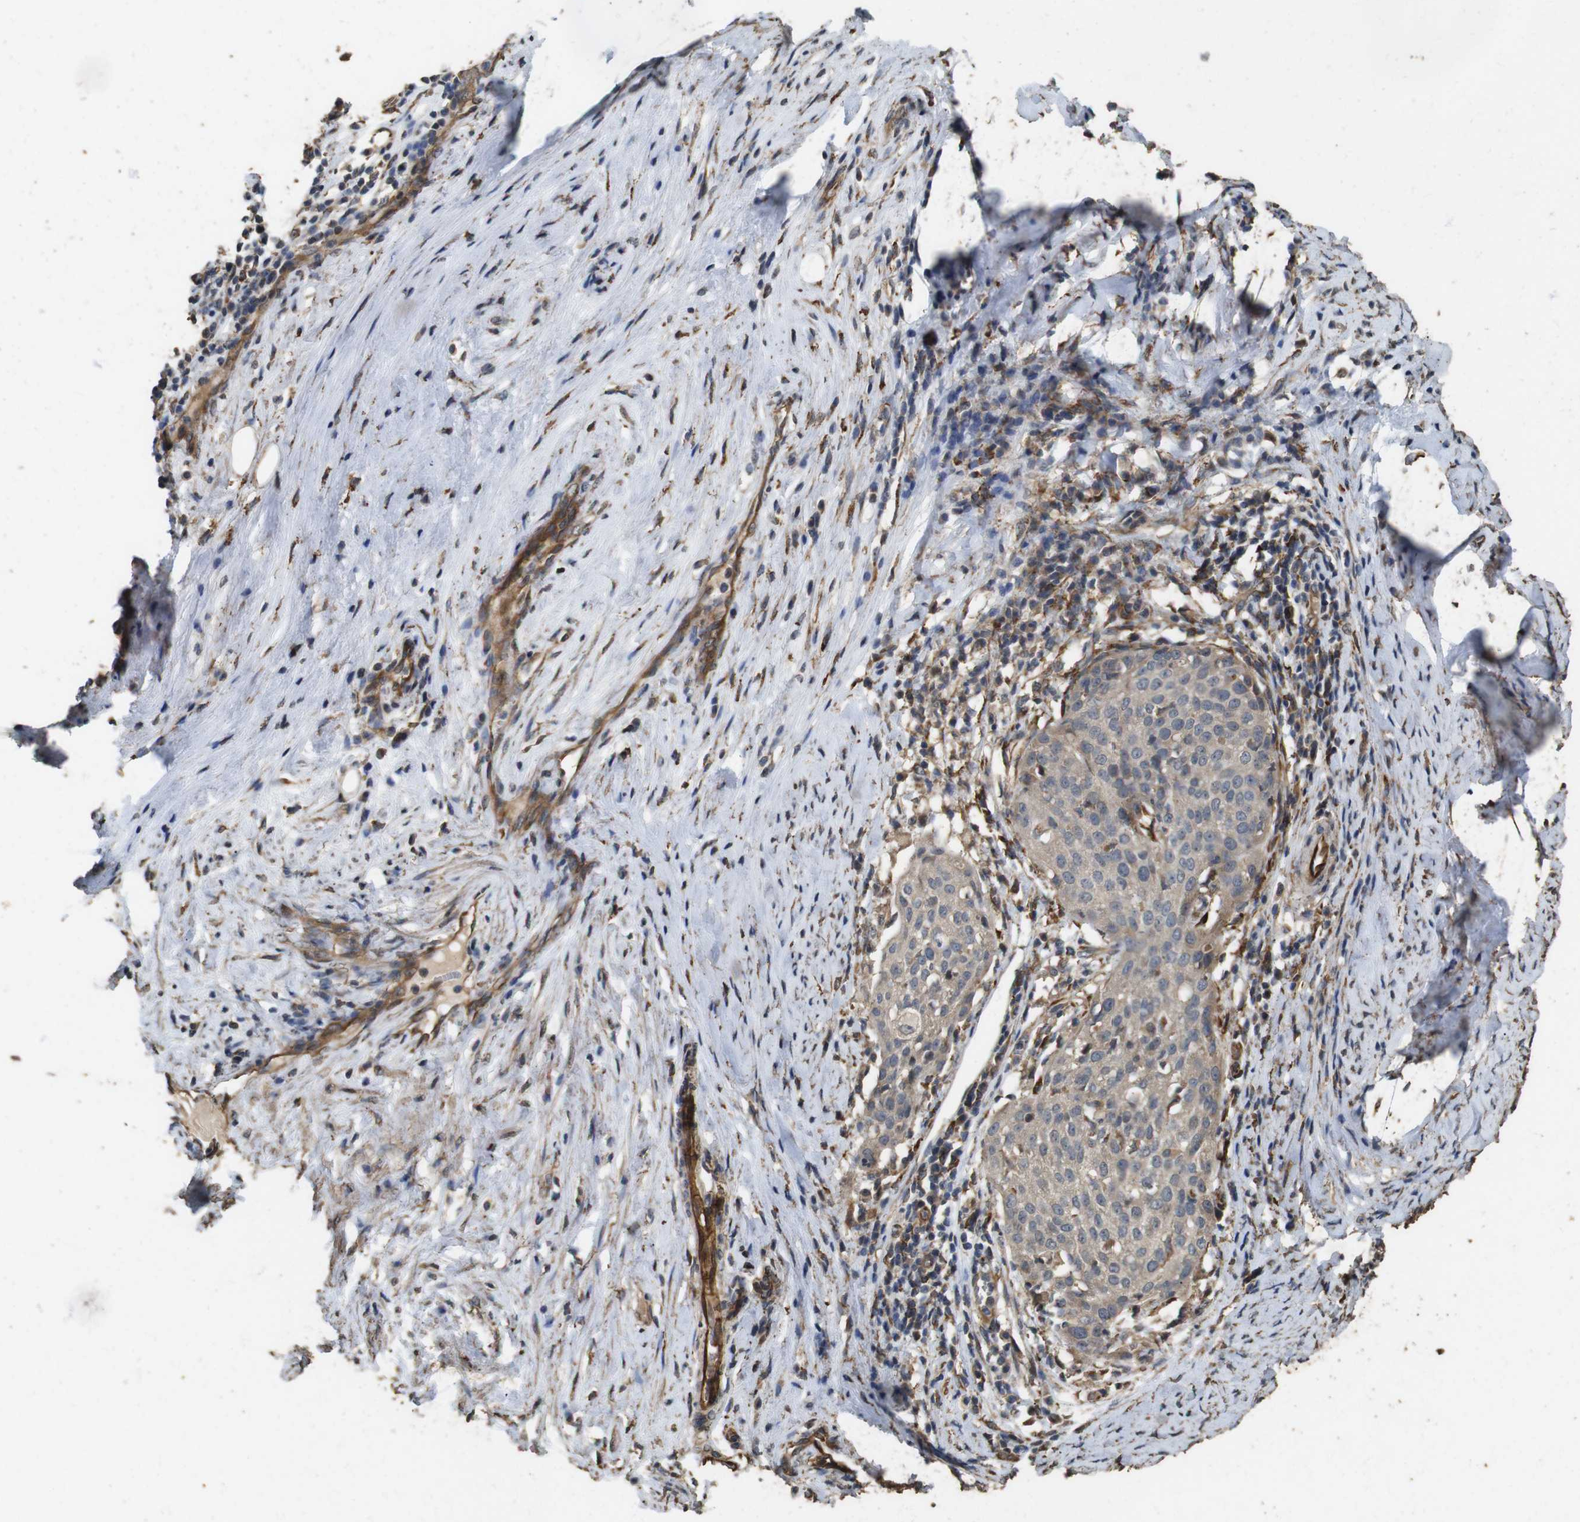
{"staining": {"intensity": "weak", "quantity": ">75%", "location": "cytoplasmic/membranous"}, "tissue": "cervical cancer", "cell_type": "Tumor cells", "image_type": "cancer", "snomed": [{"axis": "morphology", "description": "Squamous cell carcinoma, NOS"}, {"axis": "topography", "description": "Cervix"}], "caption": "Squamous cell carcinoma (cervical) stained for a protein displays weak cytoplasmic/membranous positivity in tumor cells.", "gene": "CNPY4", "patient": {"sex": "female", "age": 51}}